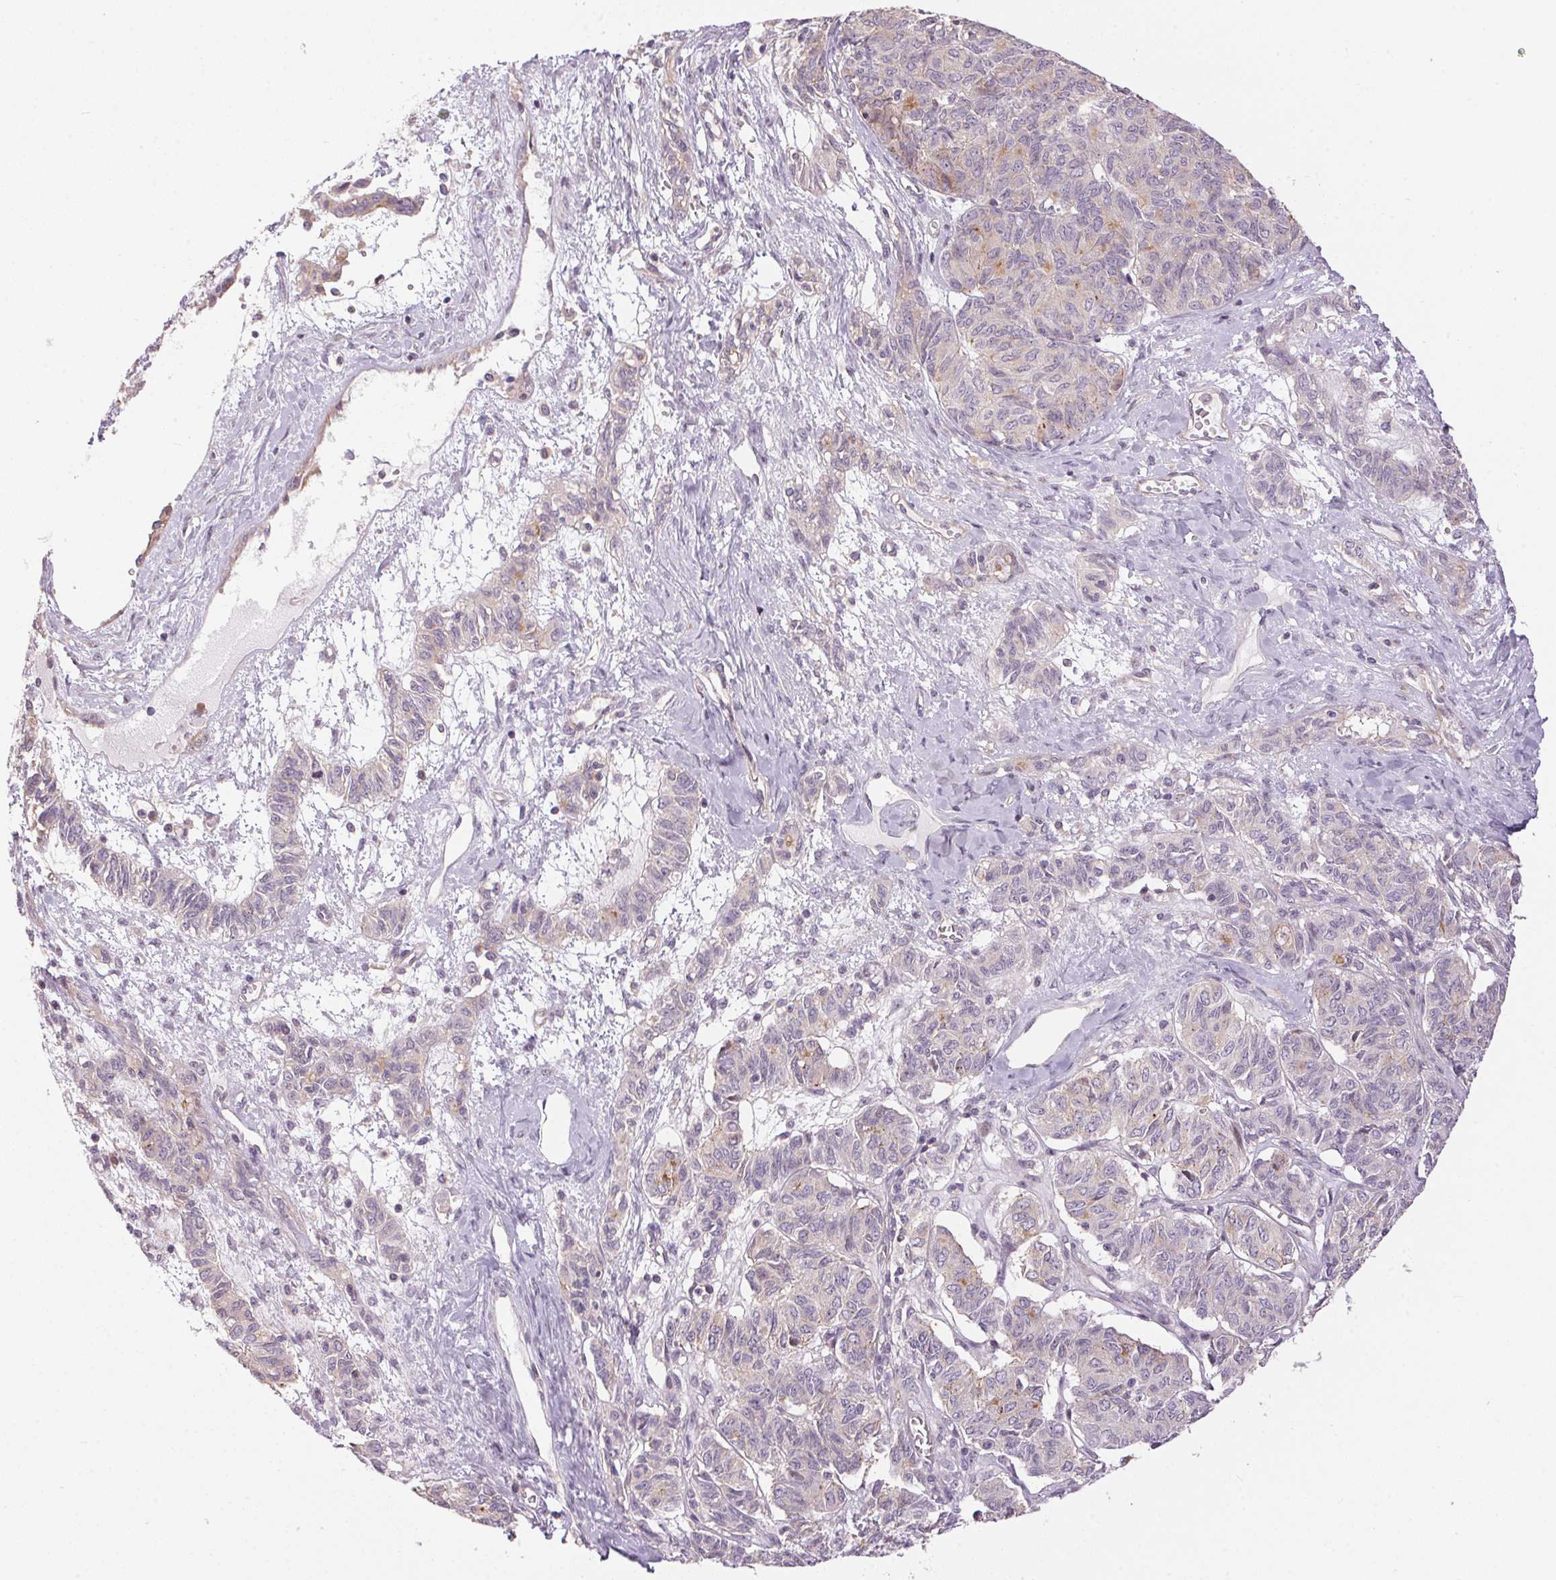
{"staining": {"intensity": "weak", "quantity": "<25%", "location": "cytoplasmic/membranous"}, "tissue": "ovarian cancer", "cell_type": "Tumor cells", "image_type": "cancer", "snomed": [{"axis": "morphology", "description": "Carcinoma, endometroid"}, {"axis": "topography", "description": "Ovary"}], "caption": "The micrograph exhibits no significant positivity in tumor cells of ovarian cancer (endometroid carcinoma). The staining is performed using DAB (3,3'-diaminobenzidine) brown chromogen with nuclei counter-stained in using hematoxylin.", "gene": "UNC13B", "patient": {"sex": "female", "age": 80}}